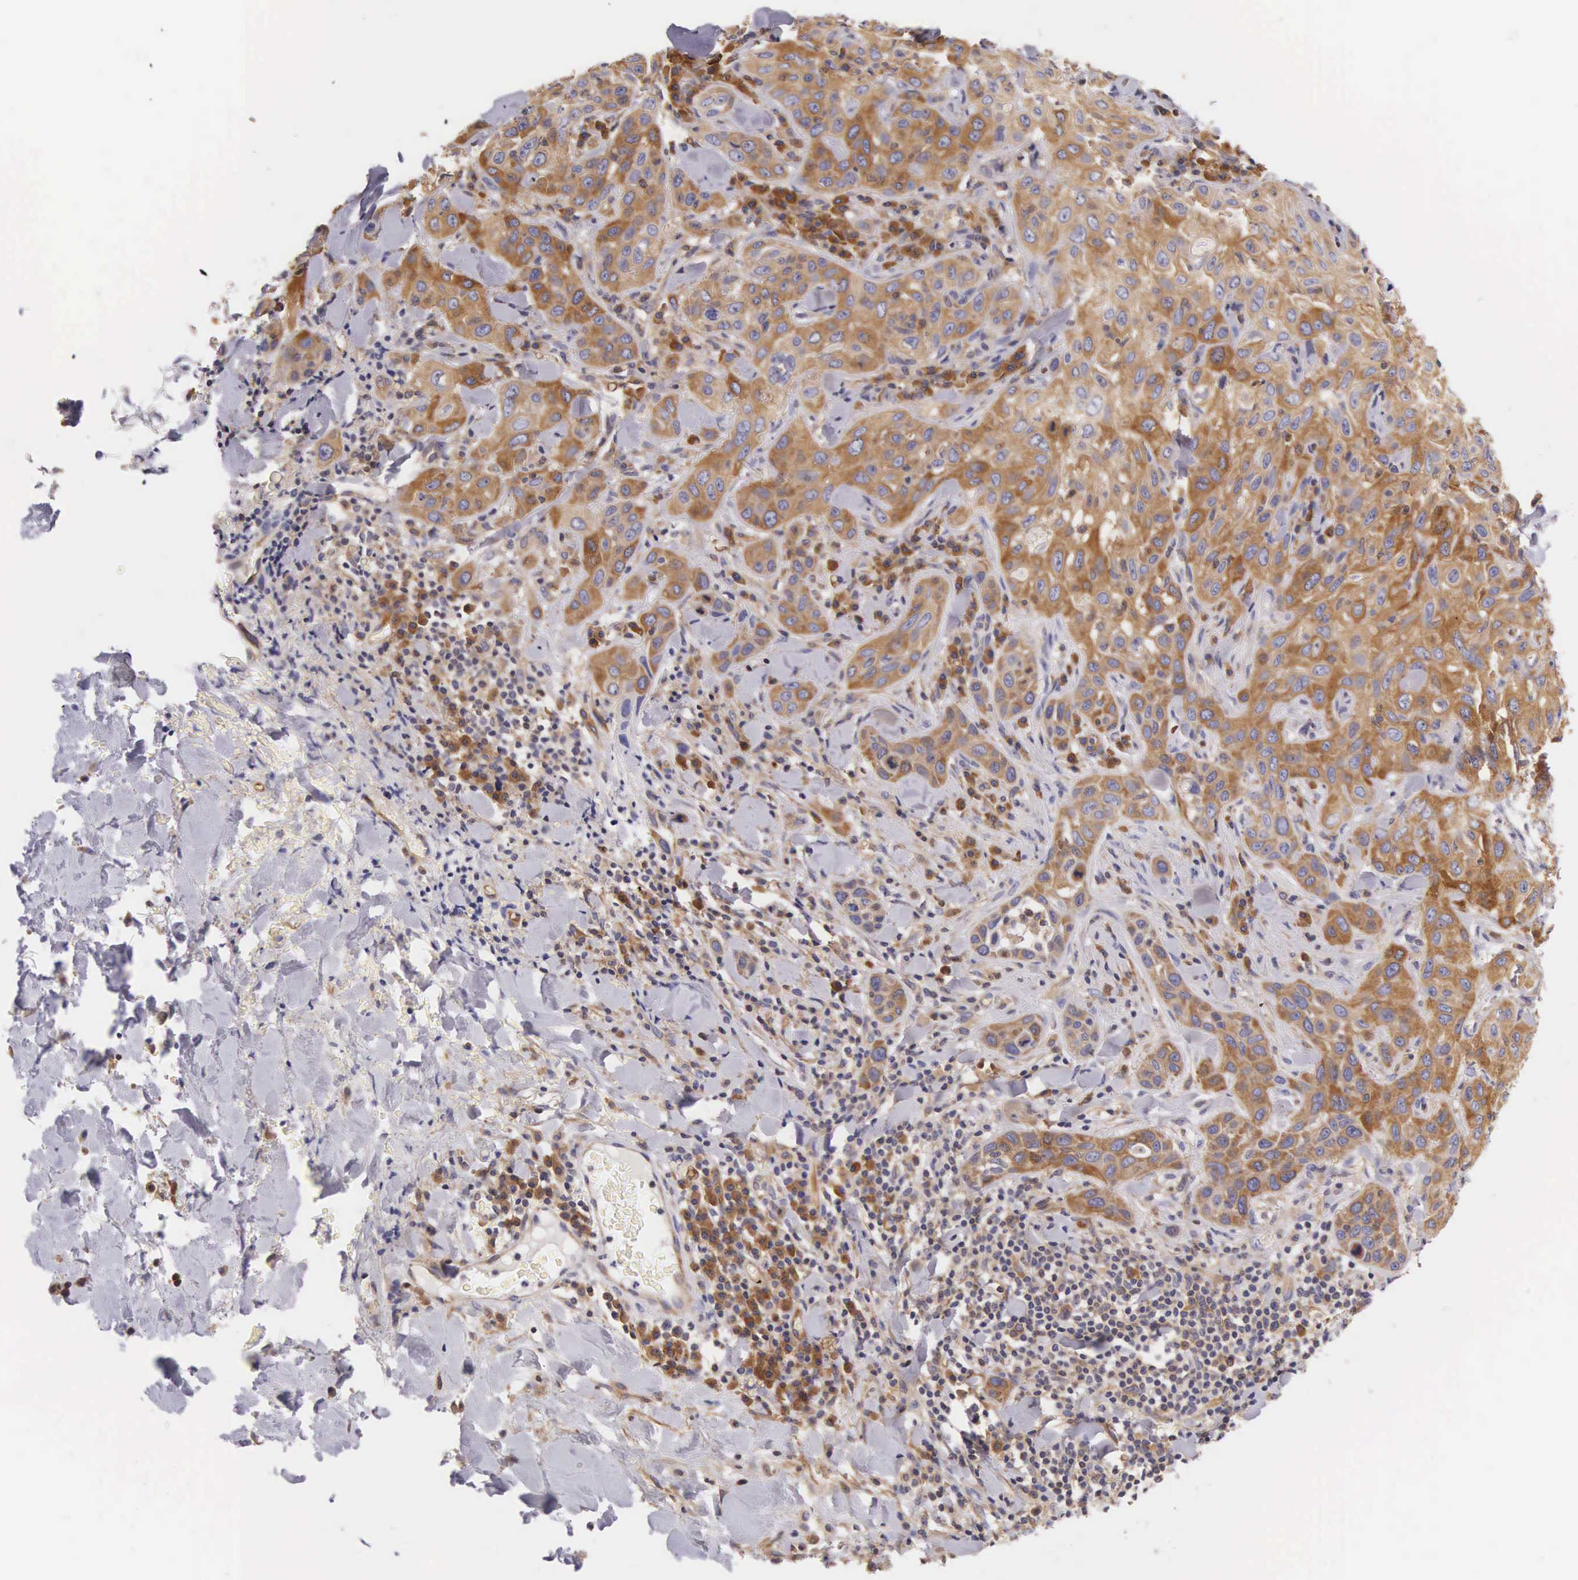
{"staining": {"intensity": "moderate", "quantity": ">75%", "location": "cytoplasmic/membranous"}, "tissue": "skin cancer", "cell_type": "Tumor cells", "image_type": "cancer", "snomed": [{"axis": "morphology", "description": "Squamous cell carcinoma, NOS"}, {"axis": "topography", "description": "Skin"}], "caption": "This is a histology image of IHC staining of squamous cell carcinoma (skin), which shows moderate positivity in the cytoplasmic/membranous of tumor cells.", "gene": "OSBPL3", "patient": {"sex": "male", "age": 84}}